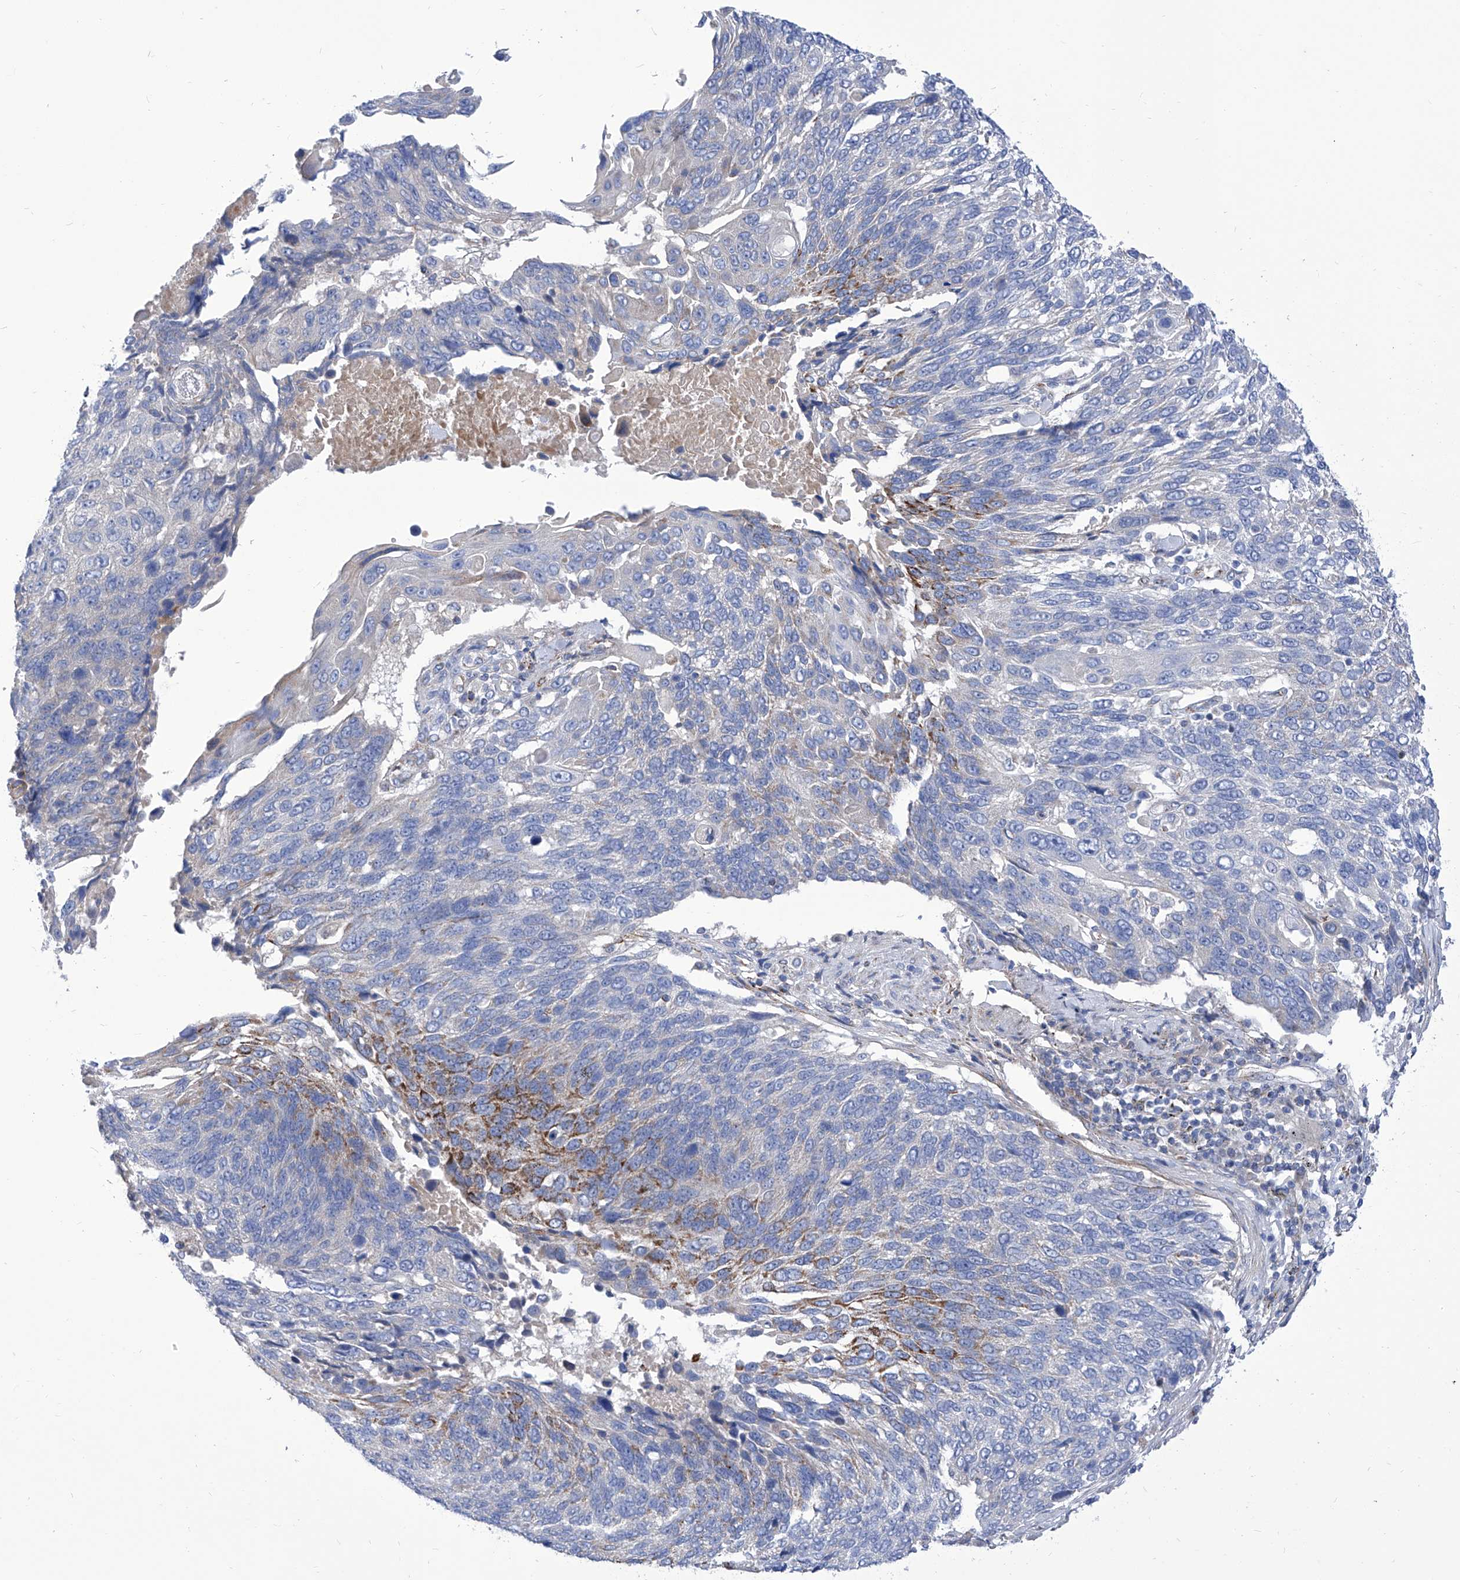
{"staining": {"intensity": "moderate", "quantity": "<25%", "location": "cytoplasmic/membranous"}, "tissue": "lung cancer", "cell_type": "Tumor cells", "image_type": "cancer", "snomed": [{"axis": "morphology", "description": "Squamous cell carcinoma, NOS"}, {"axis": "topography", "description": "Lung"}], "caption": "Lung cancer (squamous cell carcinoma) stained with a protein marker shows moderate staining in tumor cells.", "gene": "SRBD1", "patient": {"sex": "male", "age": 66}}